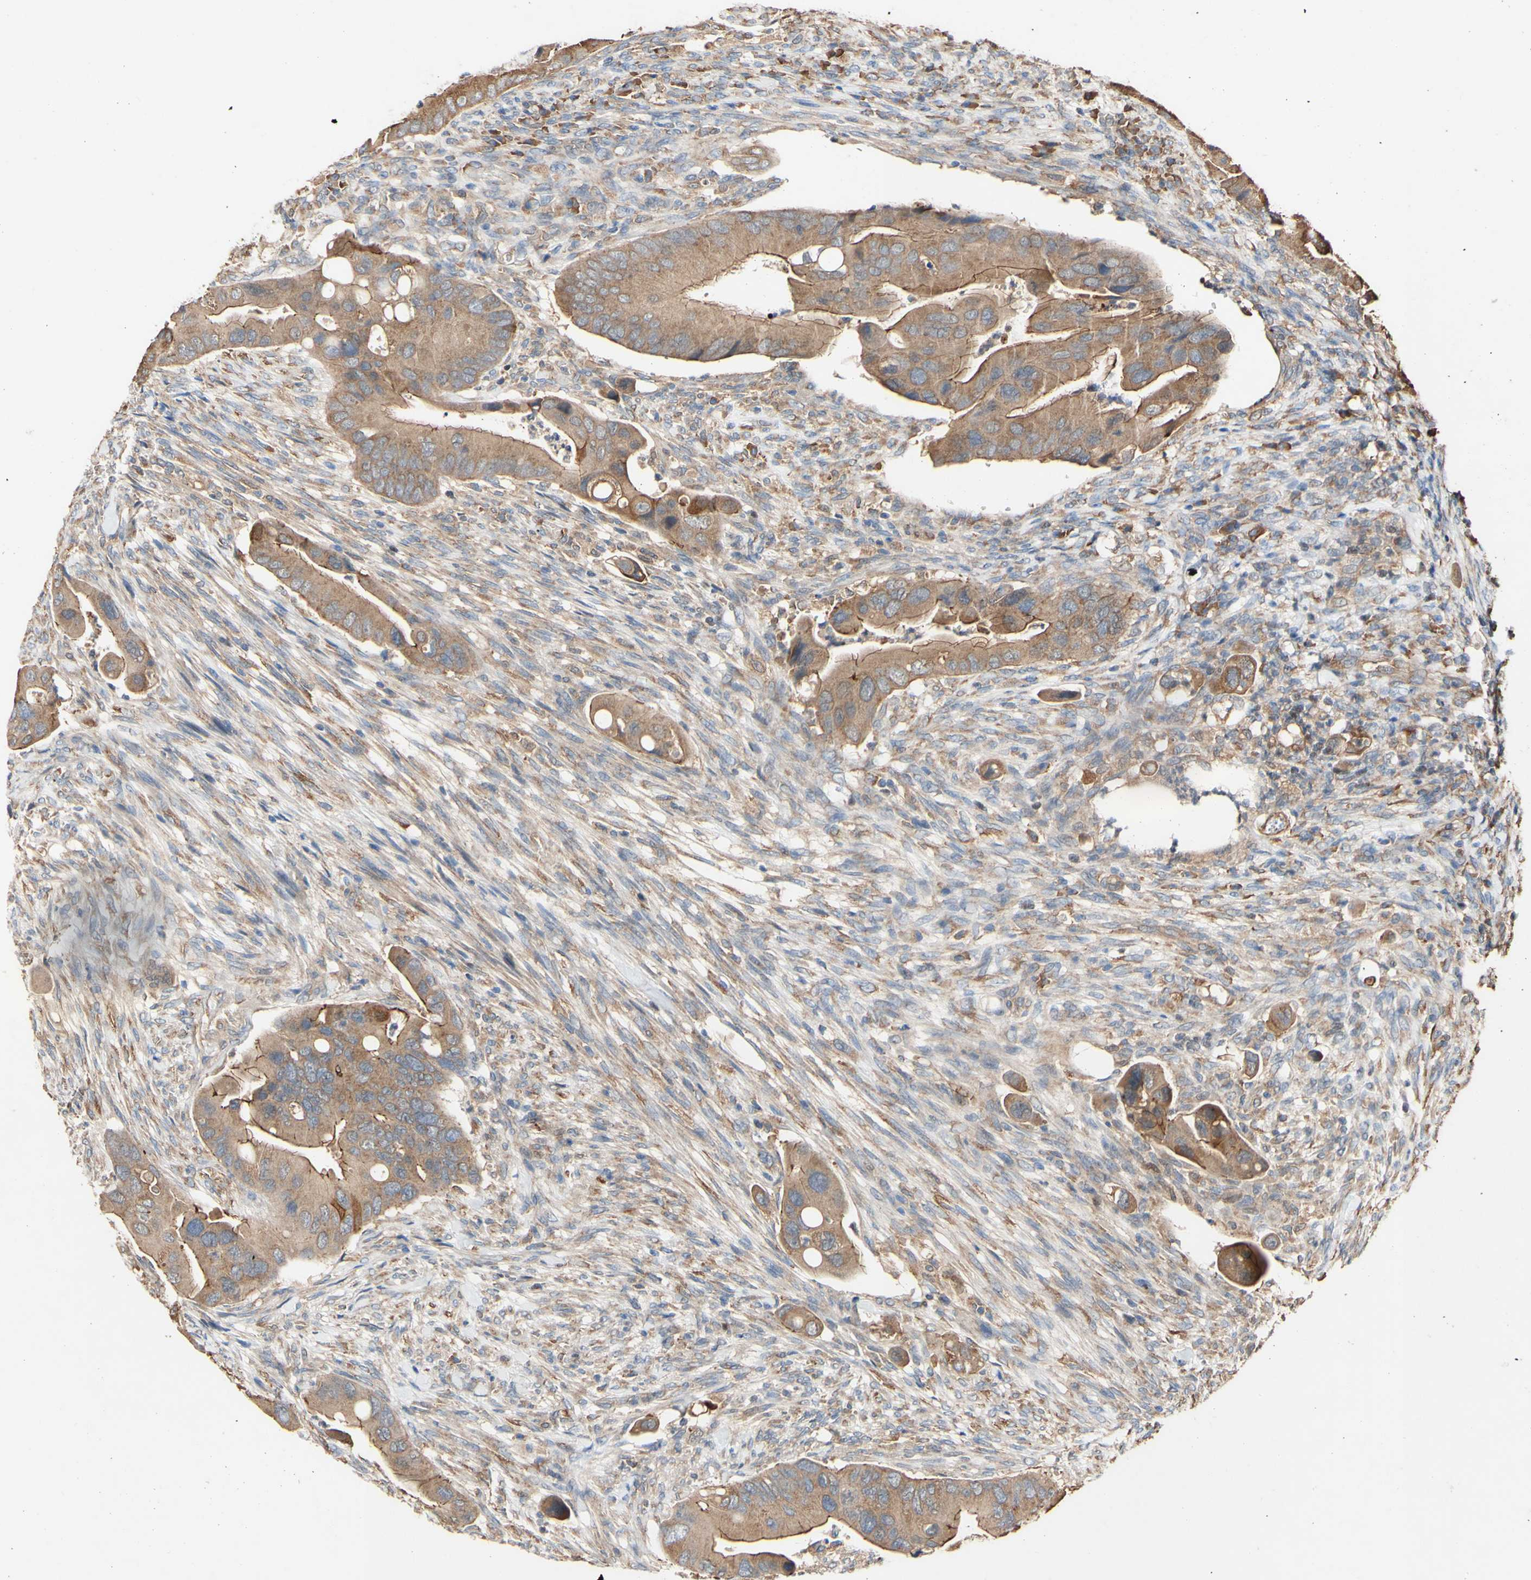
{"staining": {"intensity": "moderate", "quantity": ">75%", "location": "cytoplasmic/membranous"}, "tissue": "colorectal cancer", "cell_type": "Tumor cells", "image_type": "cancer", "snomed": [{"axis": "morphology", "description": "Adenocarcinoma, NOS"}, {"axis": "topography", "description": "Rectum"}], "caption": "Tumor cells display medium levels of moderate cytoplasmic/membranous expression in approximately >75% of cells in colorectal adenocarcinoma.", "gene": "PDGFB", "patient": {"sex": "female", "age": 57}}